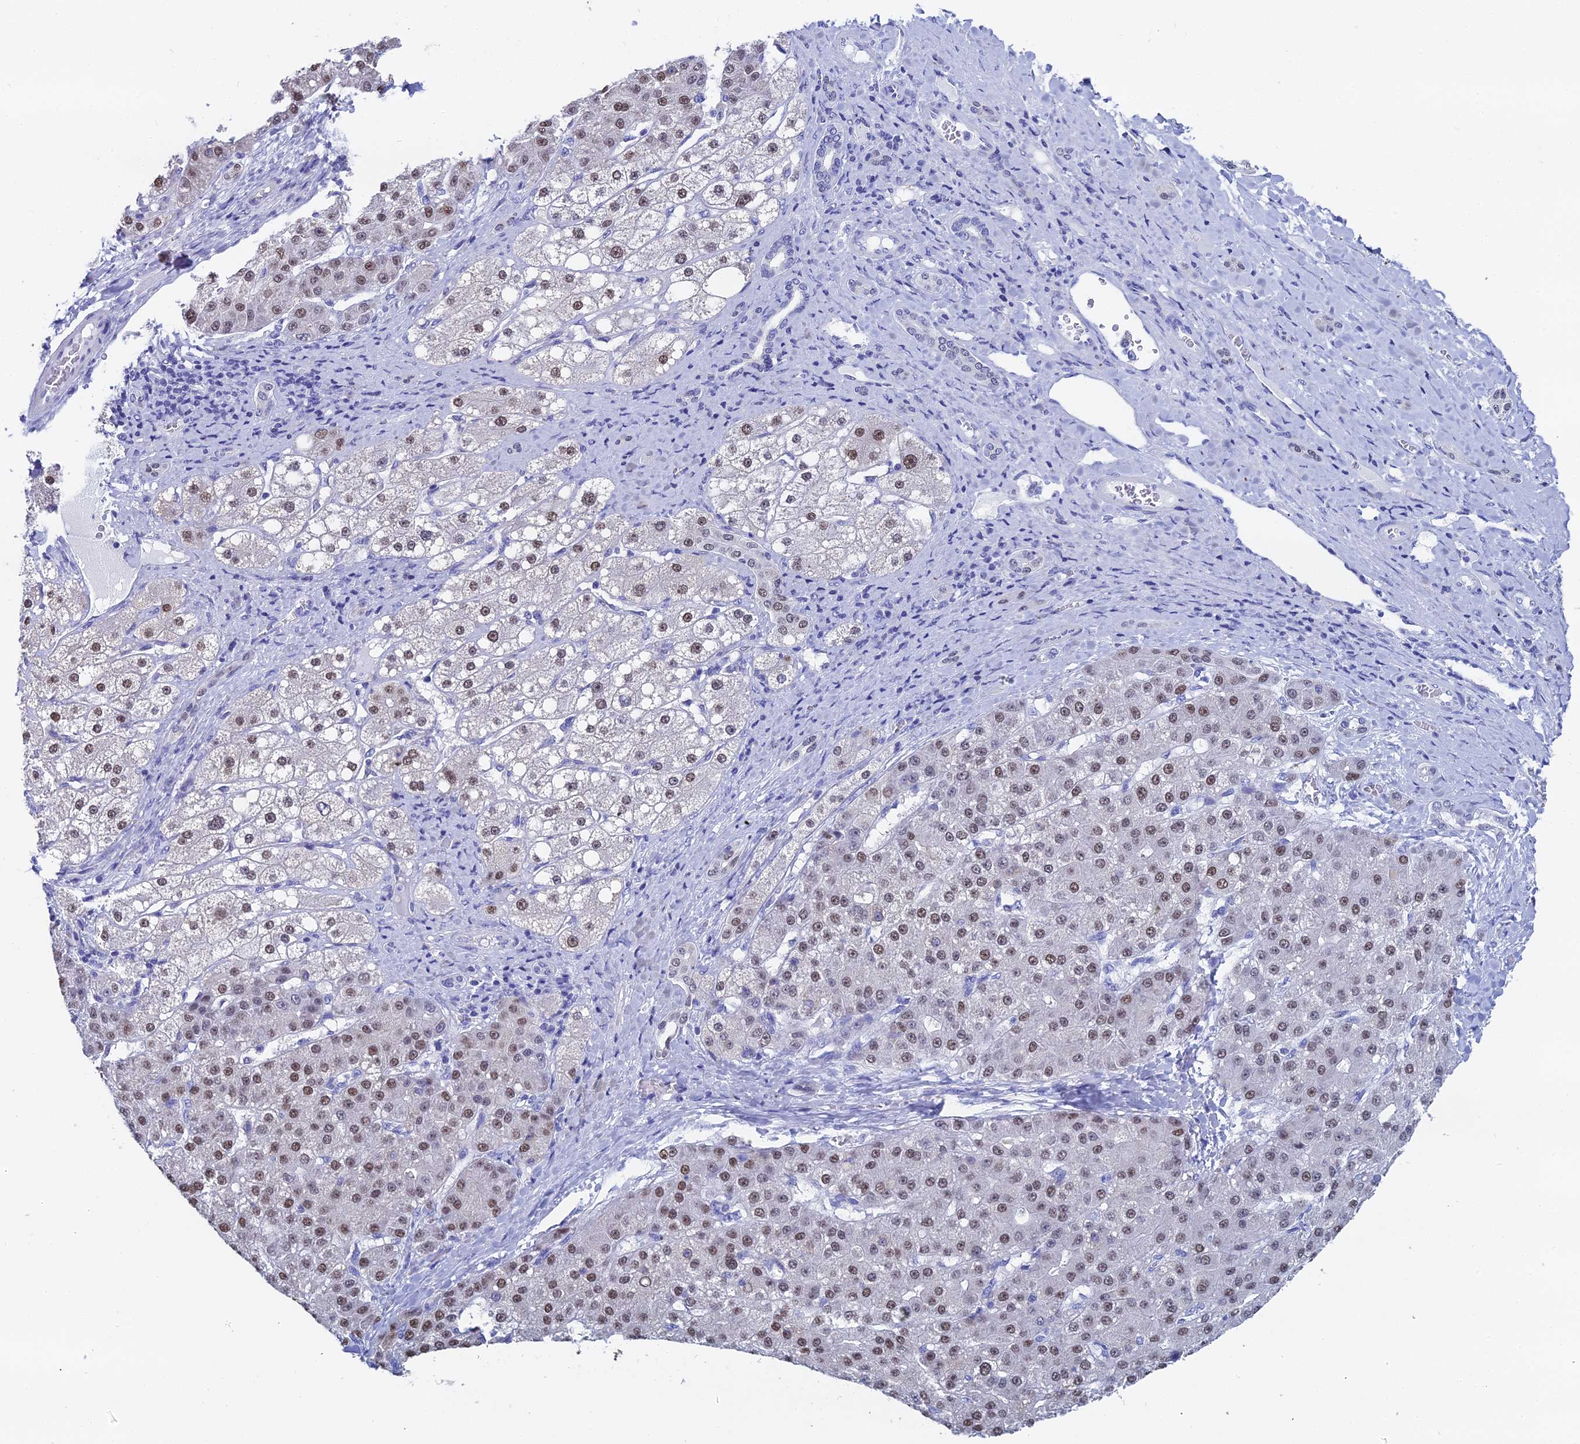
{"staining": {"intensity": "moderate", "quantity": ">75%", "location": "nuclear"}, "tissue": "liver cancer", "cell_type": "Tumor cells", "image_type": "cancer", "snomed": [{"axis": "morphology", "description": "Carcinoma, Hepatocellular, NOS"}, {"axis": "topography", "description": "Liver"}], "caption": "The histopathology image reveals immunohistochemical staining of liver cancer (hepatocellular carcinoma). There is moderate nuclear staining is present in approximately >75% of tumor cells. The staining is performed using DAB brown chromogen to label protein expression. The nuclei are counter-stained blue using hematoxylin.", "gene": "OCM", "patient": {"sex": "male", "age": 67}}